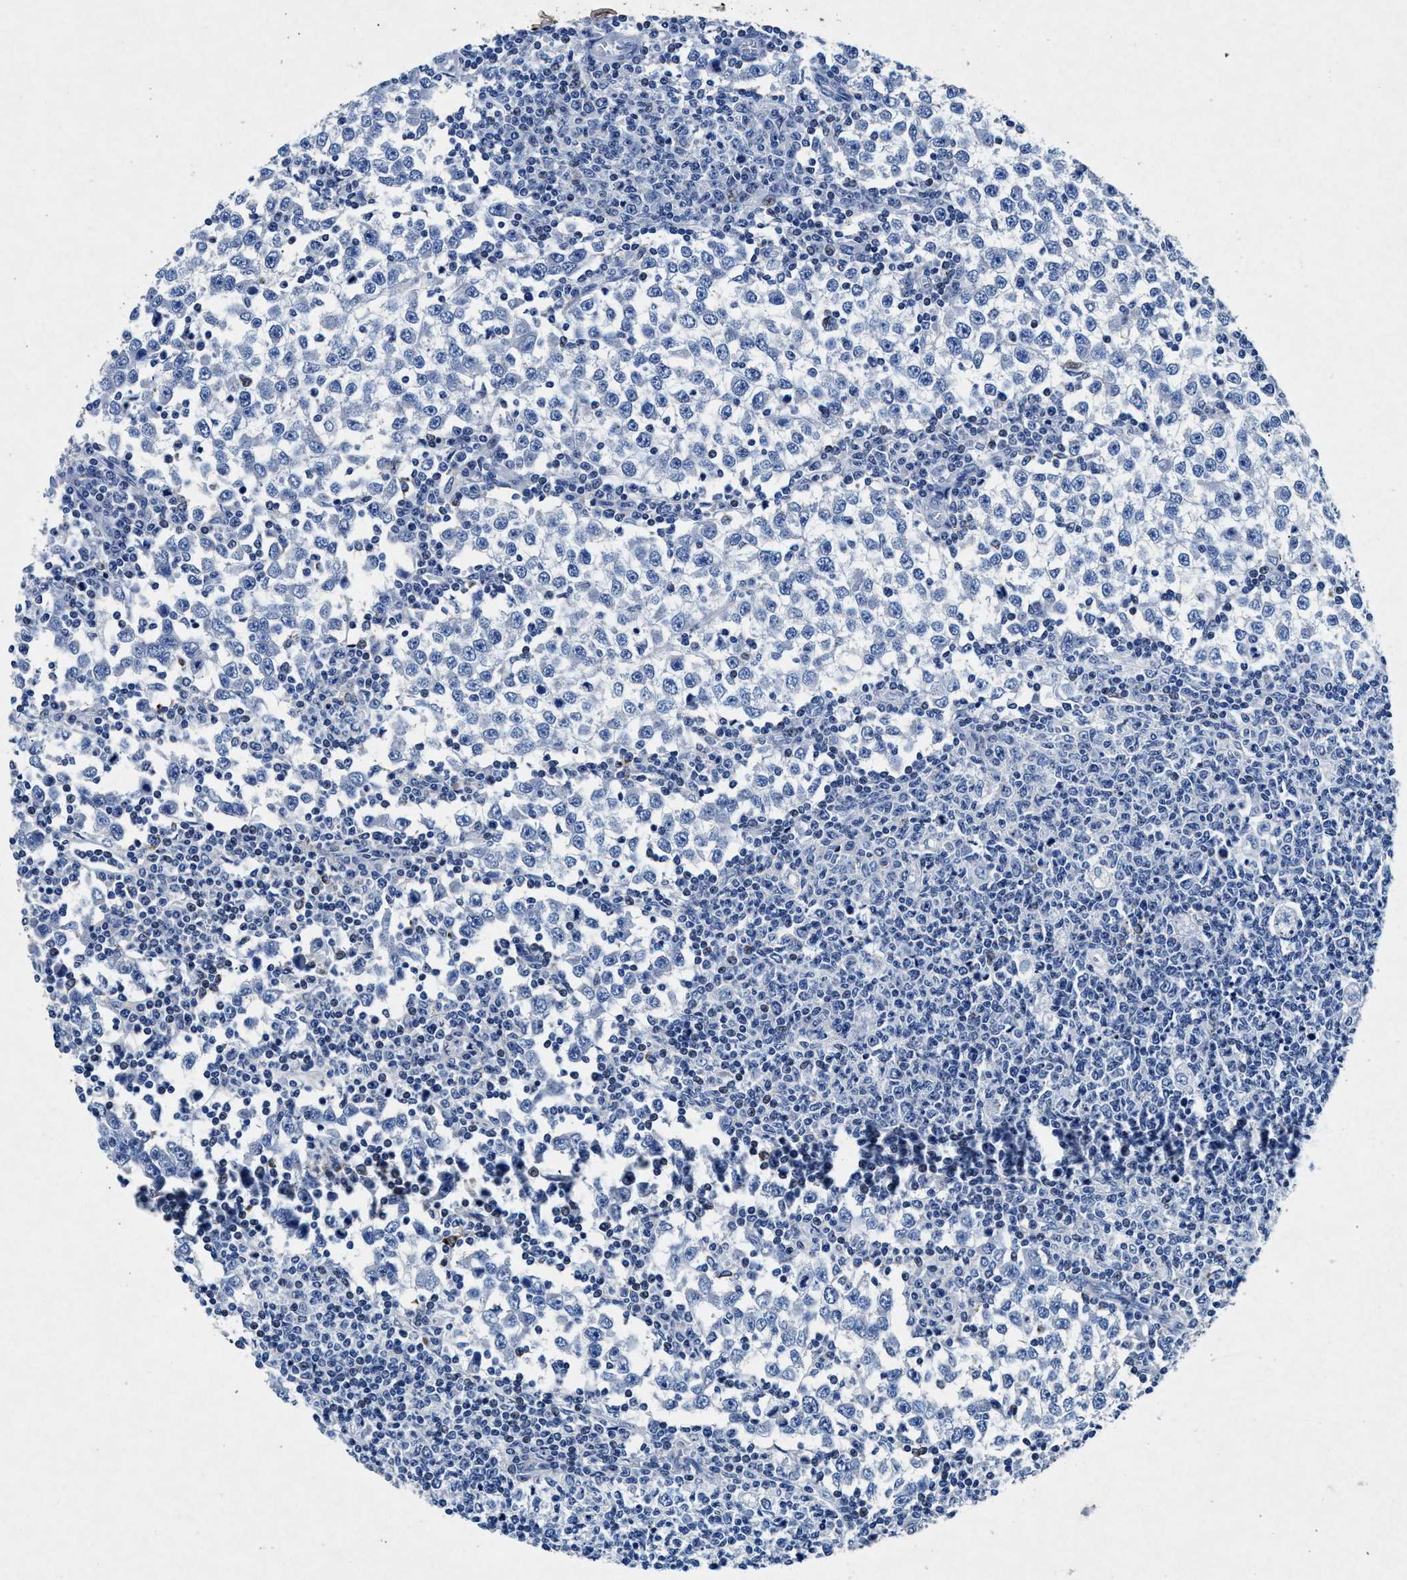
{"staining": {"intensity": "negative", "quantity": "none", "location": "none"}, "tissue": "testis cancer", "cell_type": "Tumor cells", "image_type": "cancer", "snomed": [{"axis": "morphology", "description": "Seminoma, NOS"}, {"axis": "topography", "description": "Testis"}], "caption": "Tumor cells show no significant expression in testis seminoma.", "gene": "MAP6", "patient": {"sex": "male", "age": 65}}